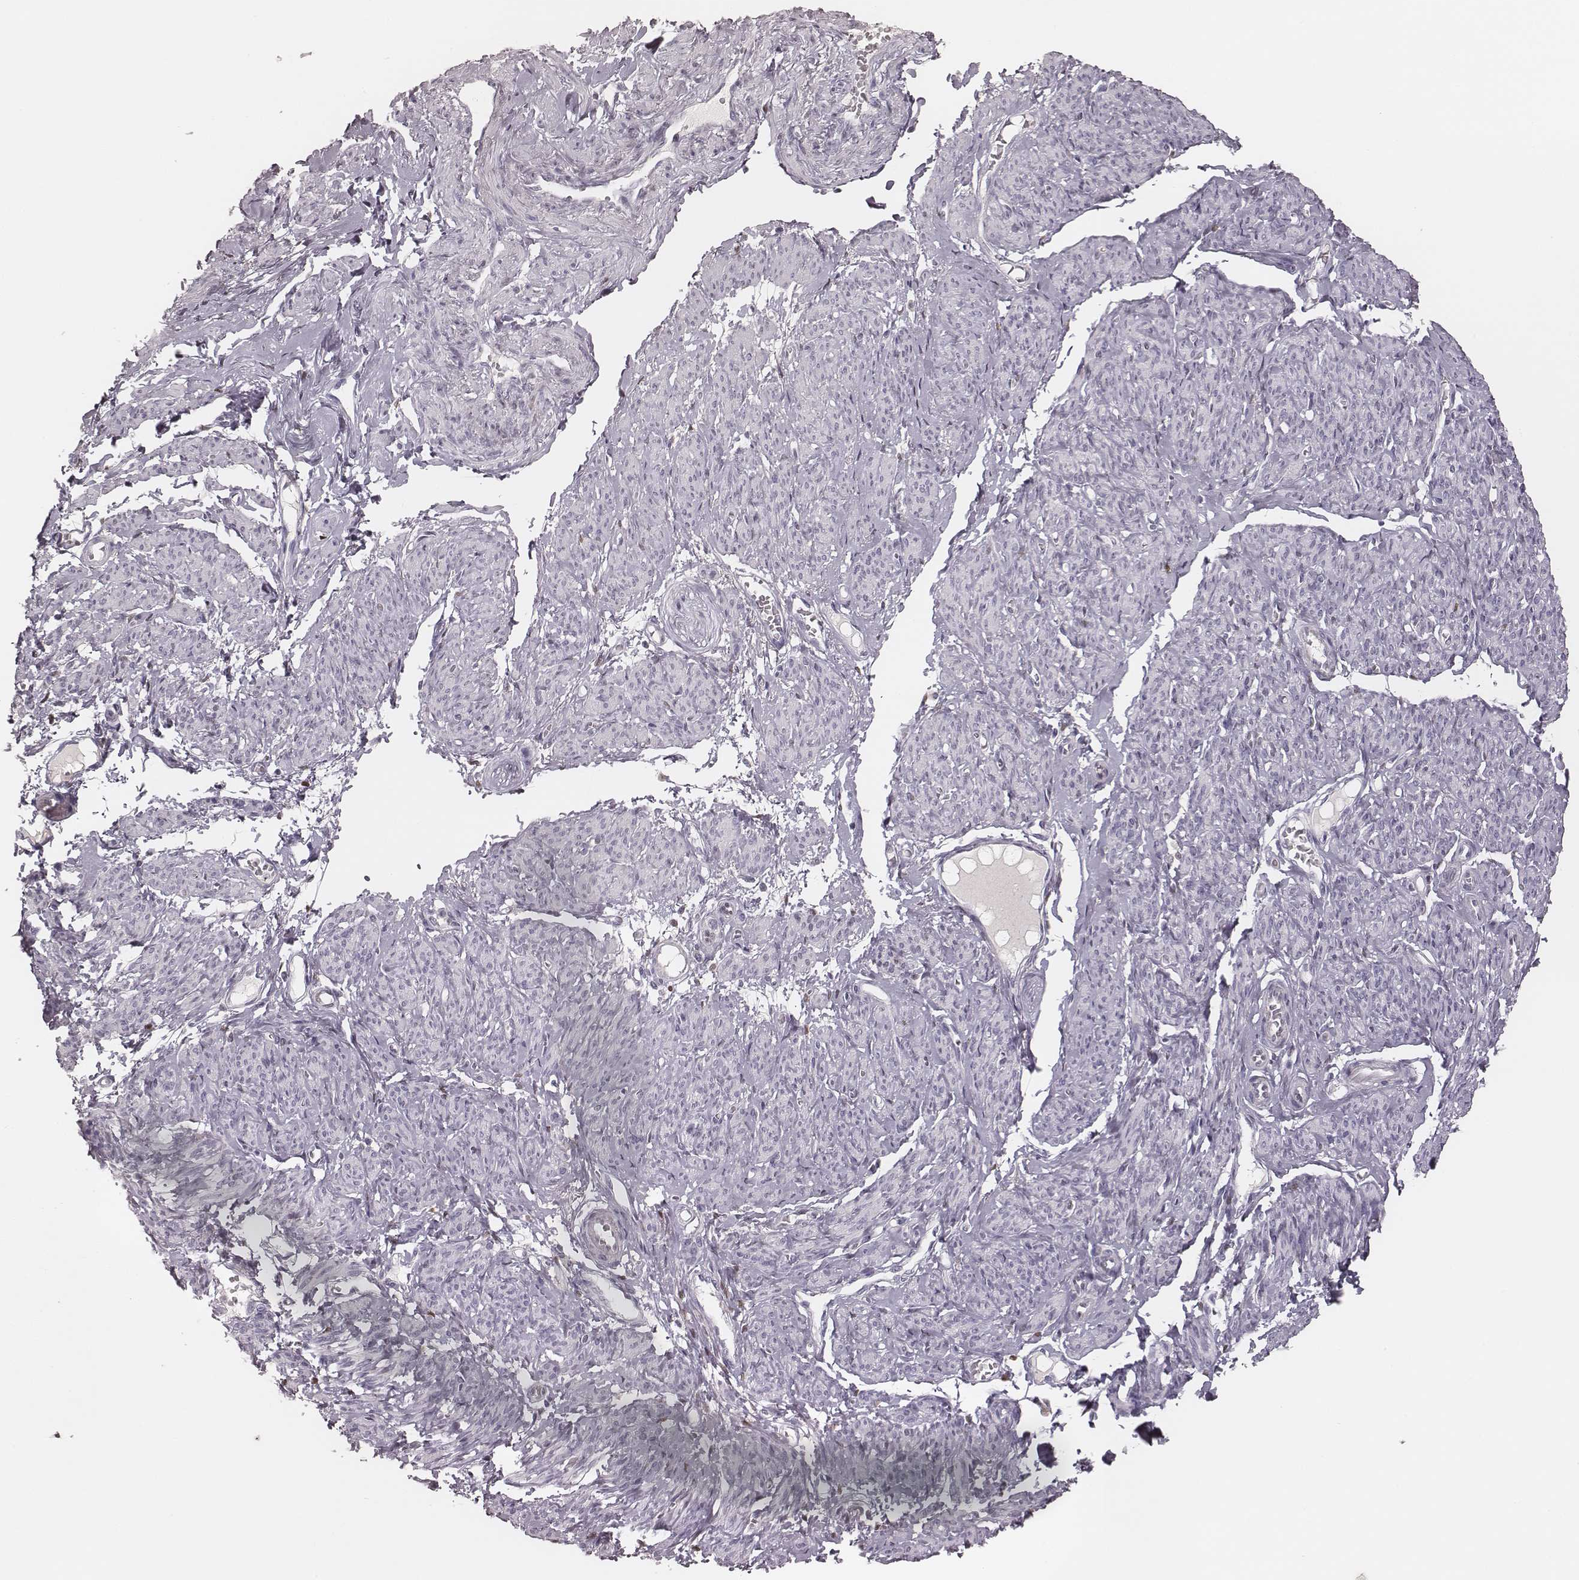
{"staining": {"intensity": "negative", "quantity": "none", "location": "none"}, "tissue": "smooth muscle", "cell_type": "Smooth muscle cells", "image_type": "normal", "snomed": [{"axis": "morphology", "description": "Normal tissue, NOS"}, {"axis": "topography", "description": "Smooth muscle"}], "caption": "A histopathology image of smooth muscle stained for a protein demonstrates no brown staining in smooth muscle cells. (Stains: DAB immunohistochemistry with hematoxylin counter stain, Microscopy: brightfield microscopy at high magnification).", "gene": "MSX1", "patient": {"sex": "female", "age": 65}}